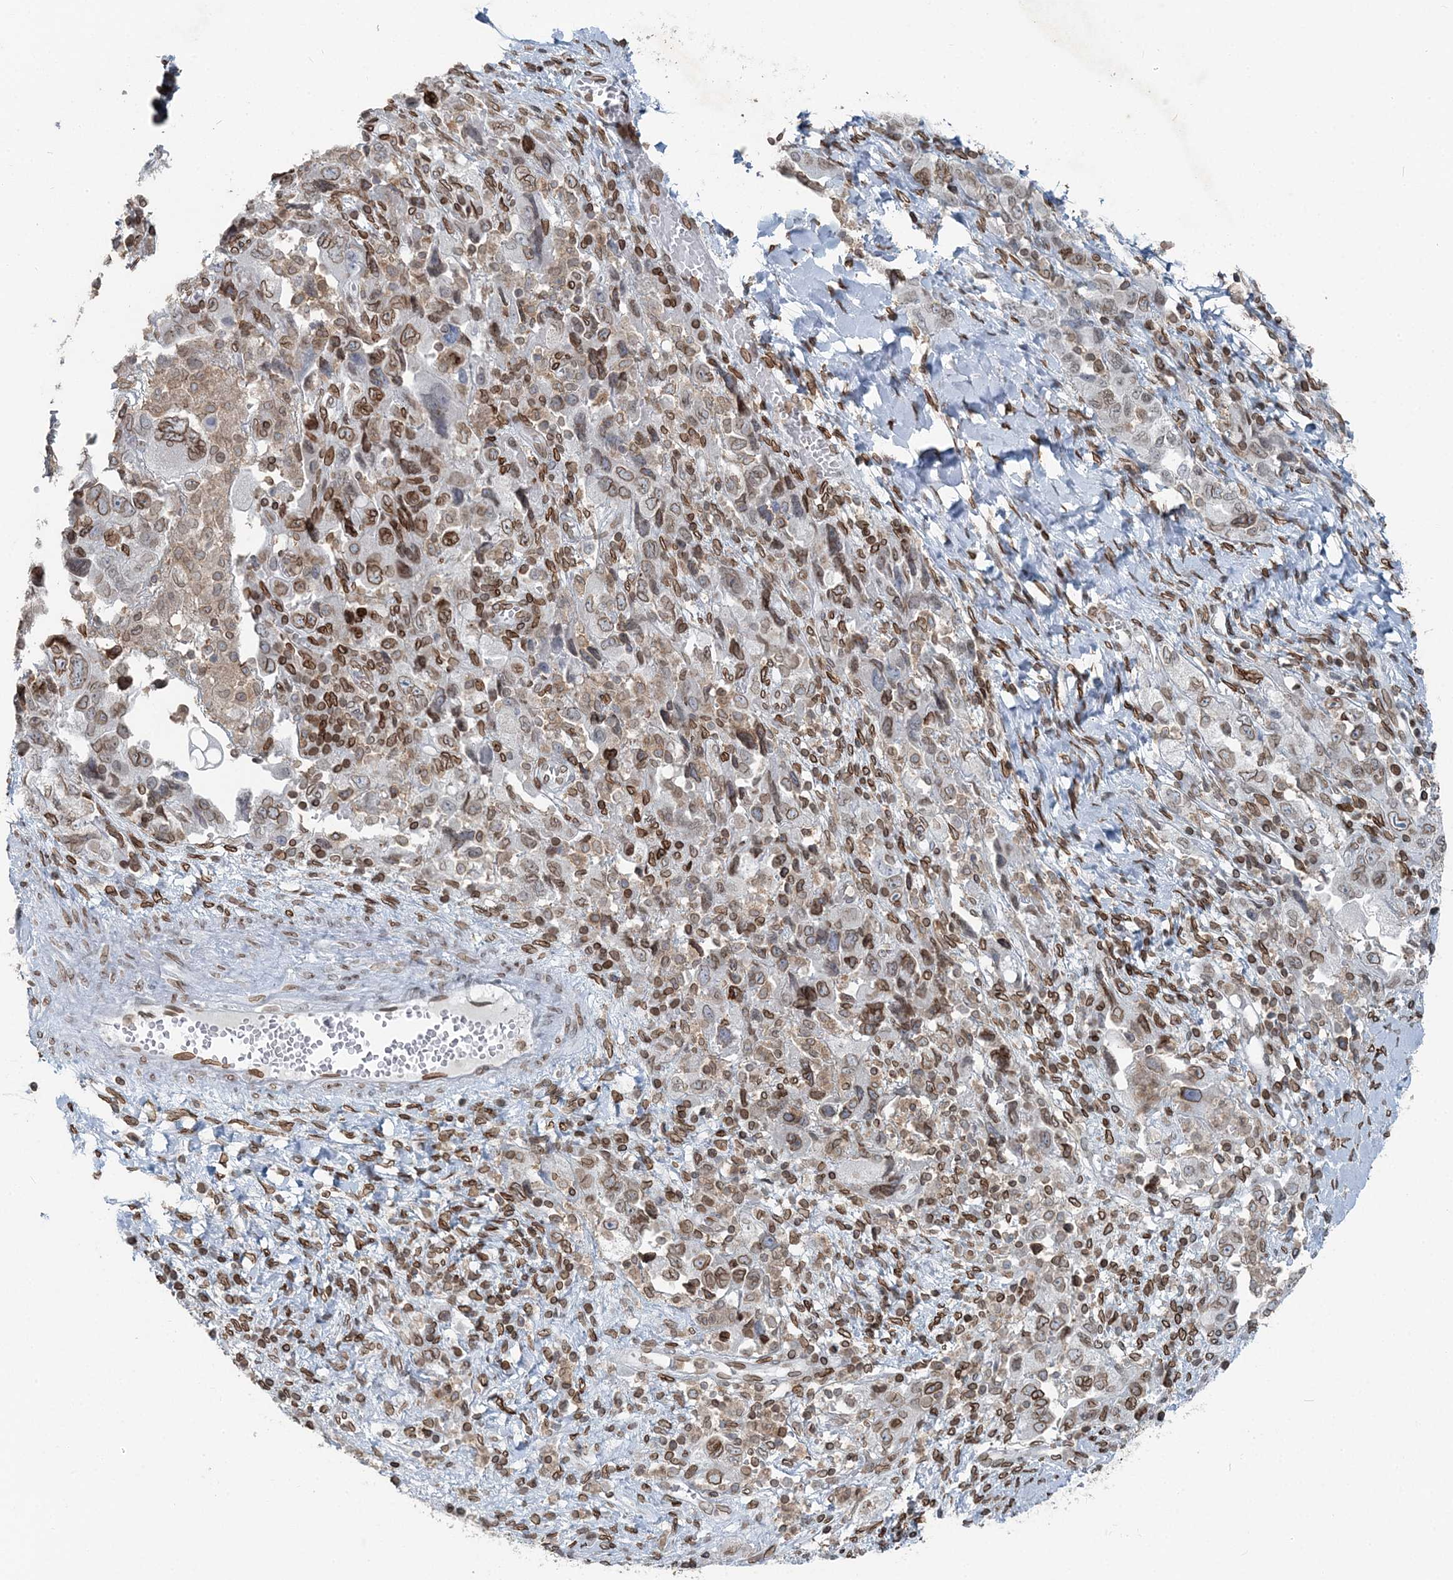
{"staining": {"intensity": "moderate", "quantity": ">75%", "location": "cytoplasmic/membranous,nuclear"}, "tissue": "ovarian cancer", "cell_type": "Tumor cells", "image_type": "cancer", "snomed": [{"axis": "morphology", "description": "Carcinoma, NOS"}, {"axis": "morphology", "description": "Cystadenocarcinoma, serous, NOS"}, {"axis": "topography", "description": "Ovary"}], "caption": "This micrograph demonstrates IHC staining of human ovarian cancer, with medium moderate cytoplasmic/membranous and nuclear staining in about >75% of tumor cells.", "gene": "GJD4", "patient": {"sex": "female", "age": 69}}